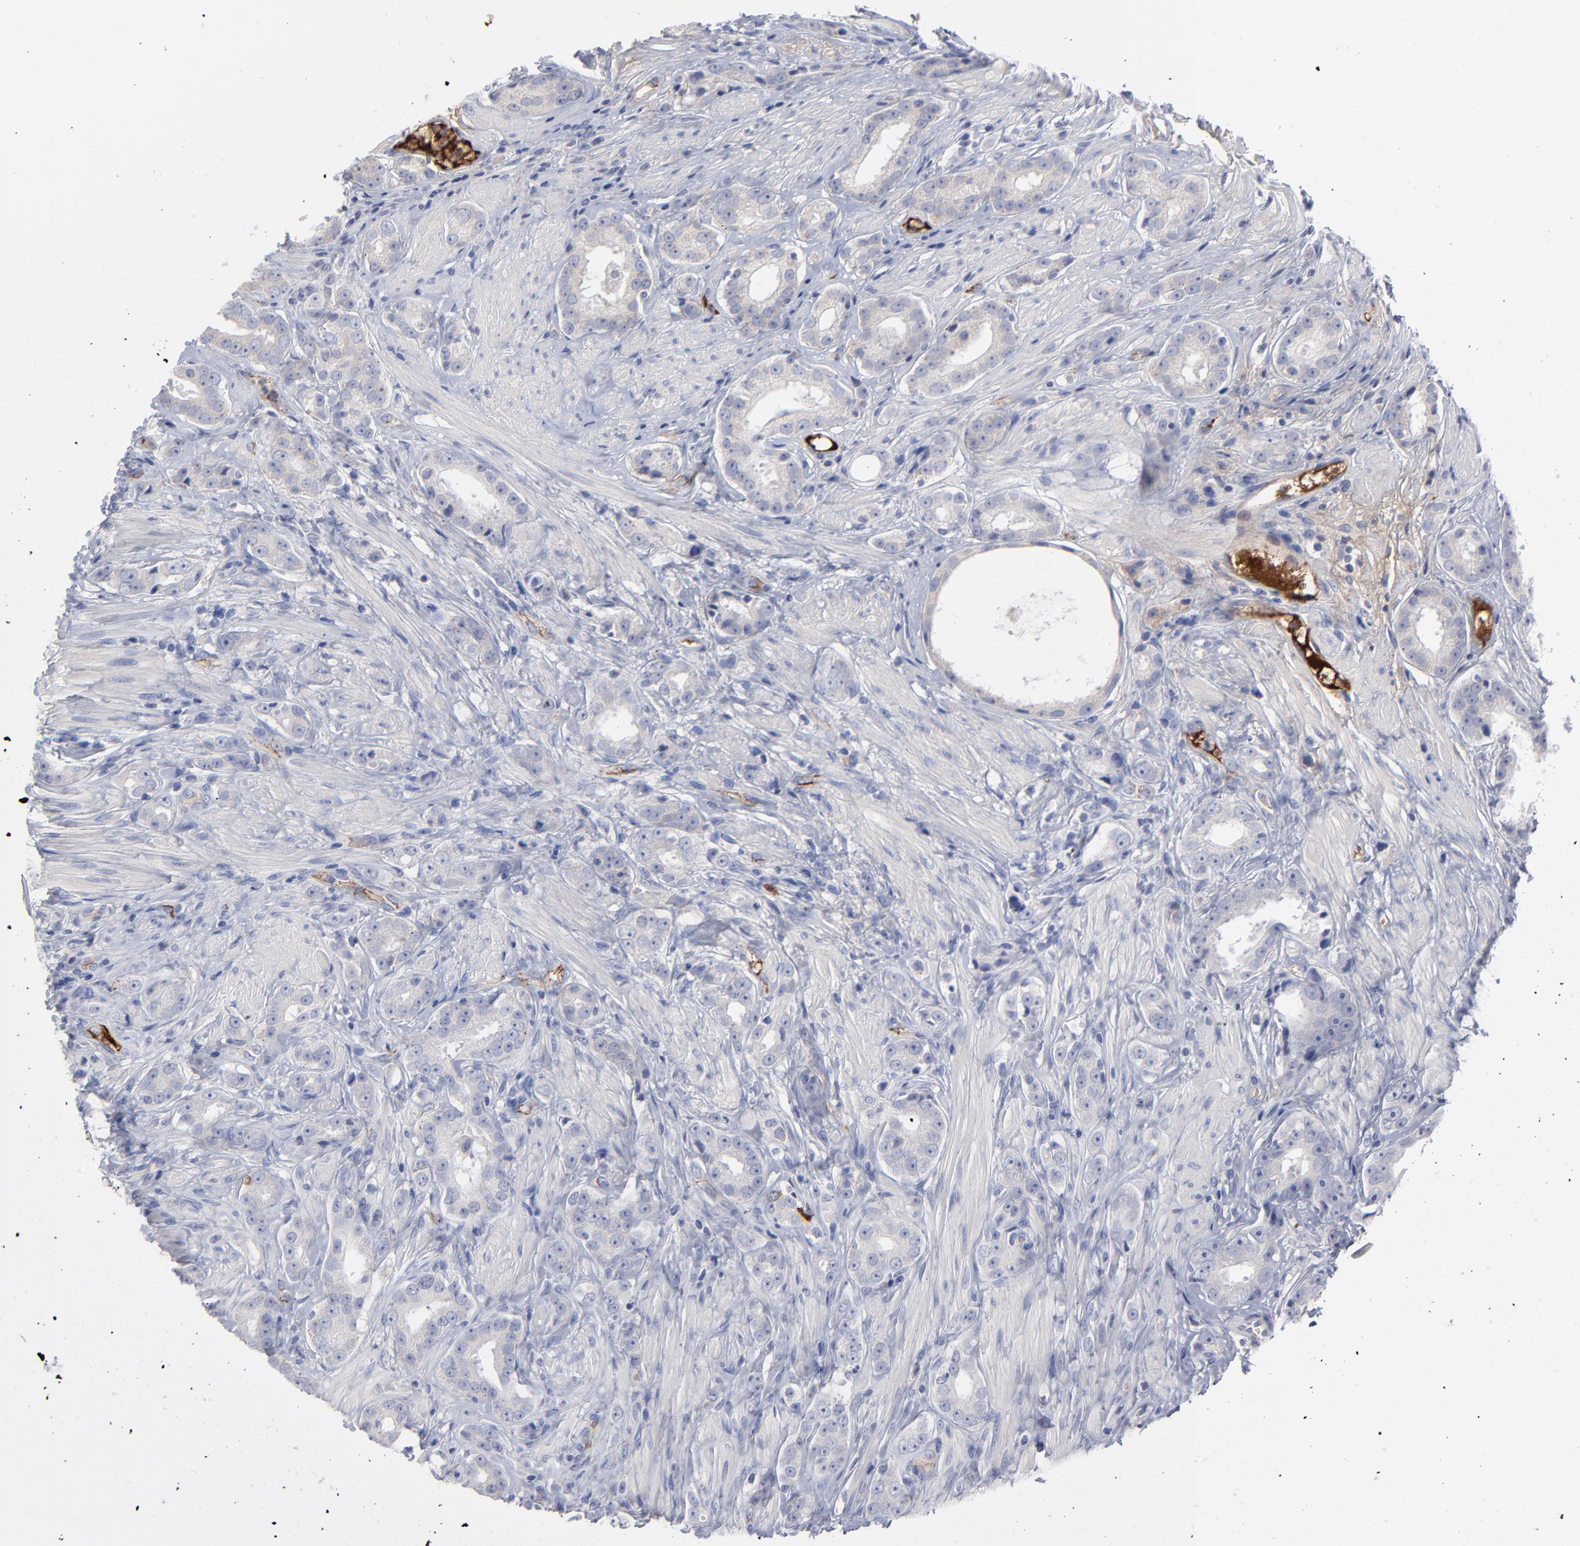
{"staining": {"intensity": "negative", "quantity": "none", "location": "none"}, "tissue": "prostate cancer", "cell_type": "Tumor cells", "image_type": "cancer", "snomed": [{"axis": "morphology", "description": "Adenocarcinoma, Medium grade"}, {"axis": "topography", "description": "Prostate"}], "caption": "Tumor cells show no significant protein positivity in medium-grade adenocarcinoma (prostate).", "gene": "CCR3", "patient": {"sex": "male", "age": 53}}